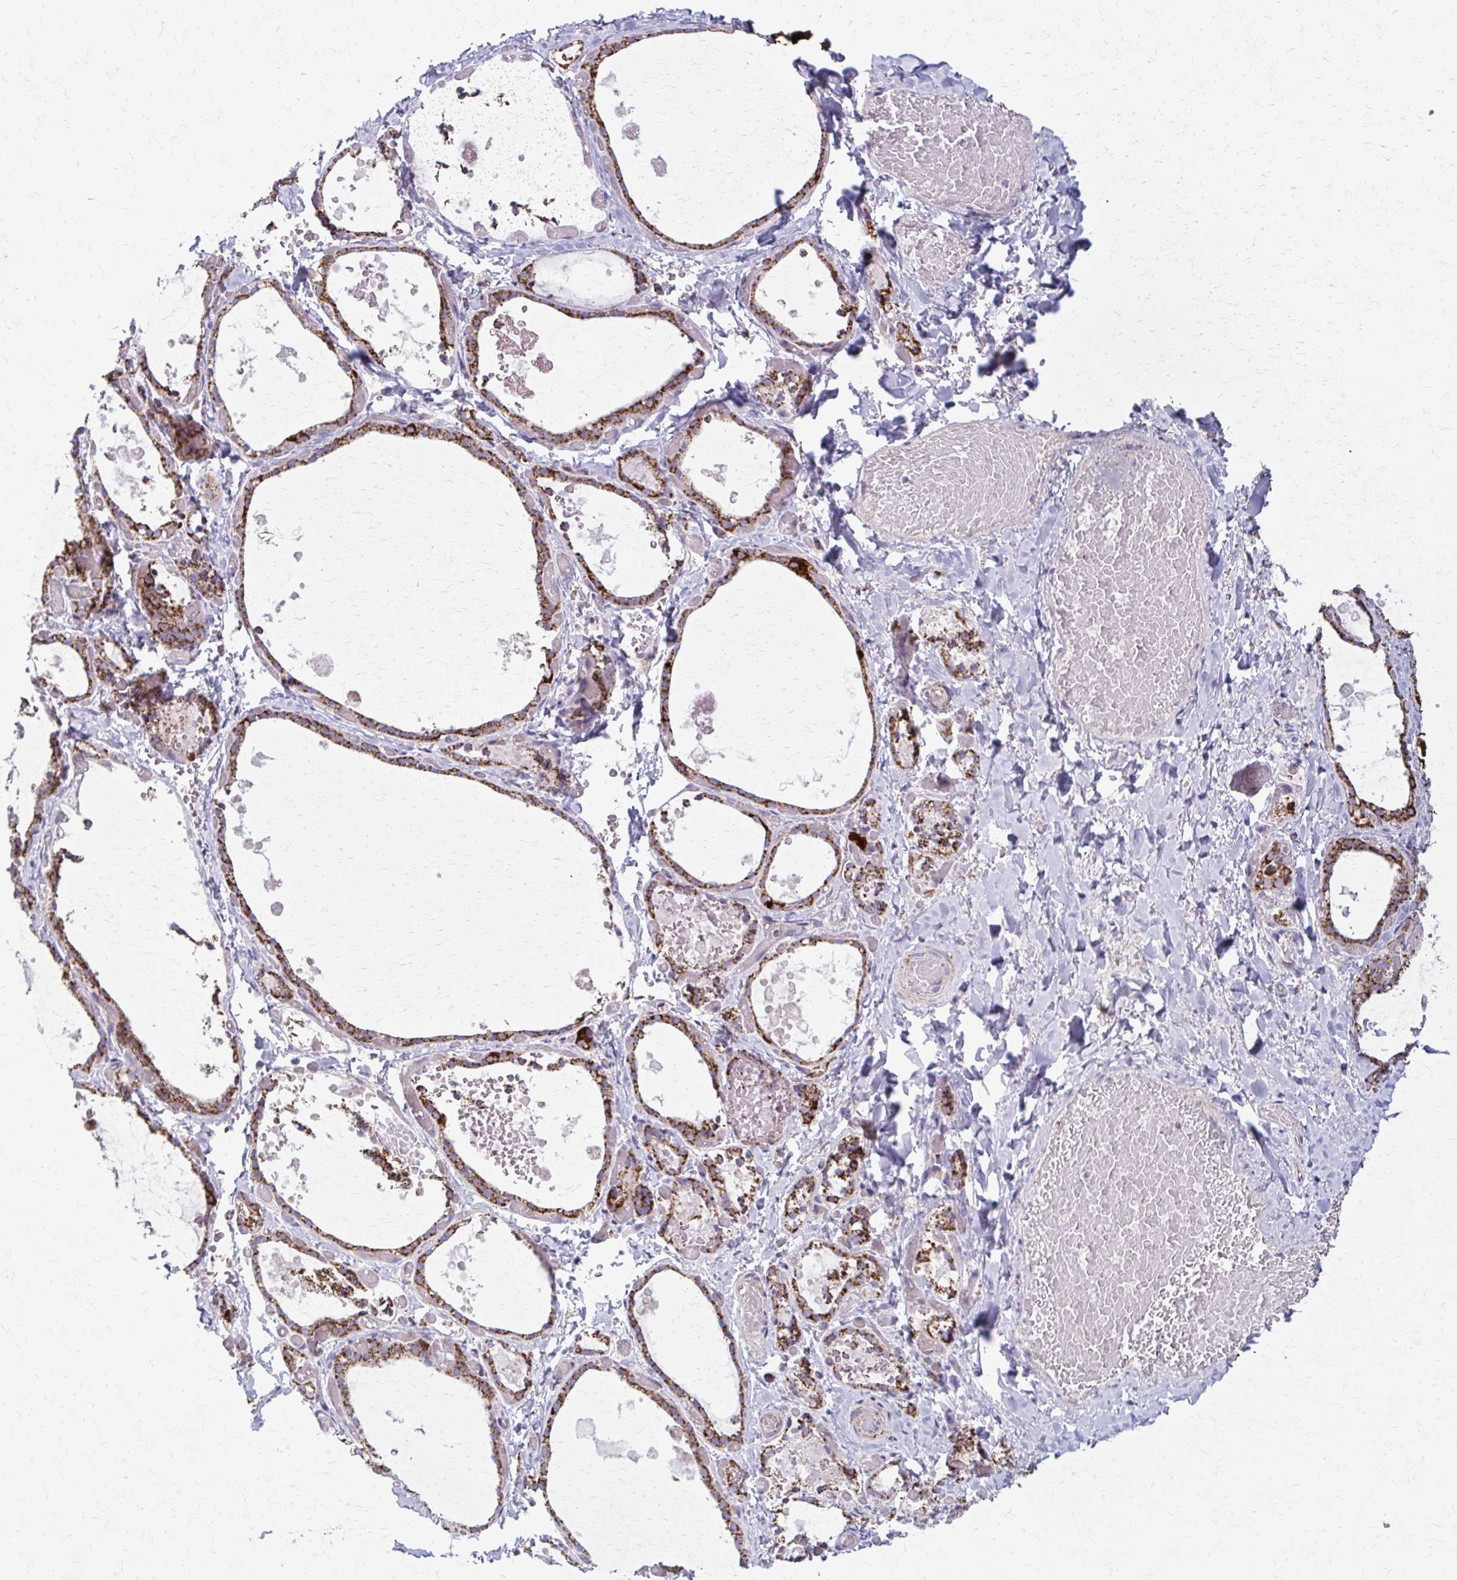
{"staining": {"intensity": "moderate", "quantity": ">75%", "location": "cytoplasmic/membranous"}, "tissue": "thyroid gland", "cell_type": "Glandular cells", "image_type": "normal", "snomed": [{"axis": "morphology", "description": "Normal tissue, NOS"}, {"axis": "topography", "description": "Thyroid gland"}], "caption": "IHC staining of normal thyroid gland, which displays medium levels of moderate cytoplasmic/membranous positivity in about >75% of glandular cells indicating moderate cytoplasmic/membranous protein expression. The staining was performed using DAB (brown) for protein detection and nuclei were counterstained in hematoxylin (blue).", "gene": "TVP23A", "patient": {"sex": "female", "age": 56}}